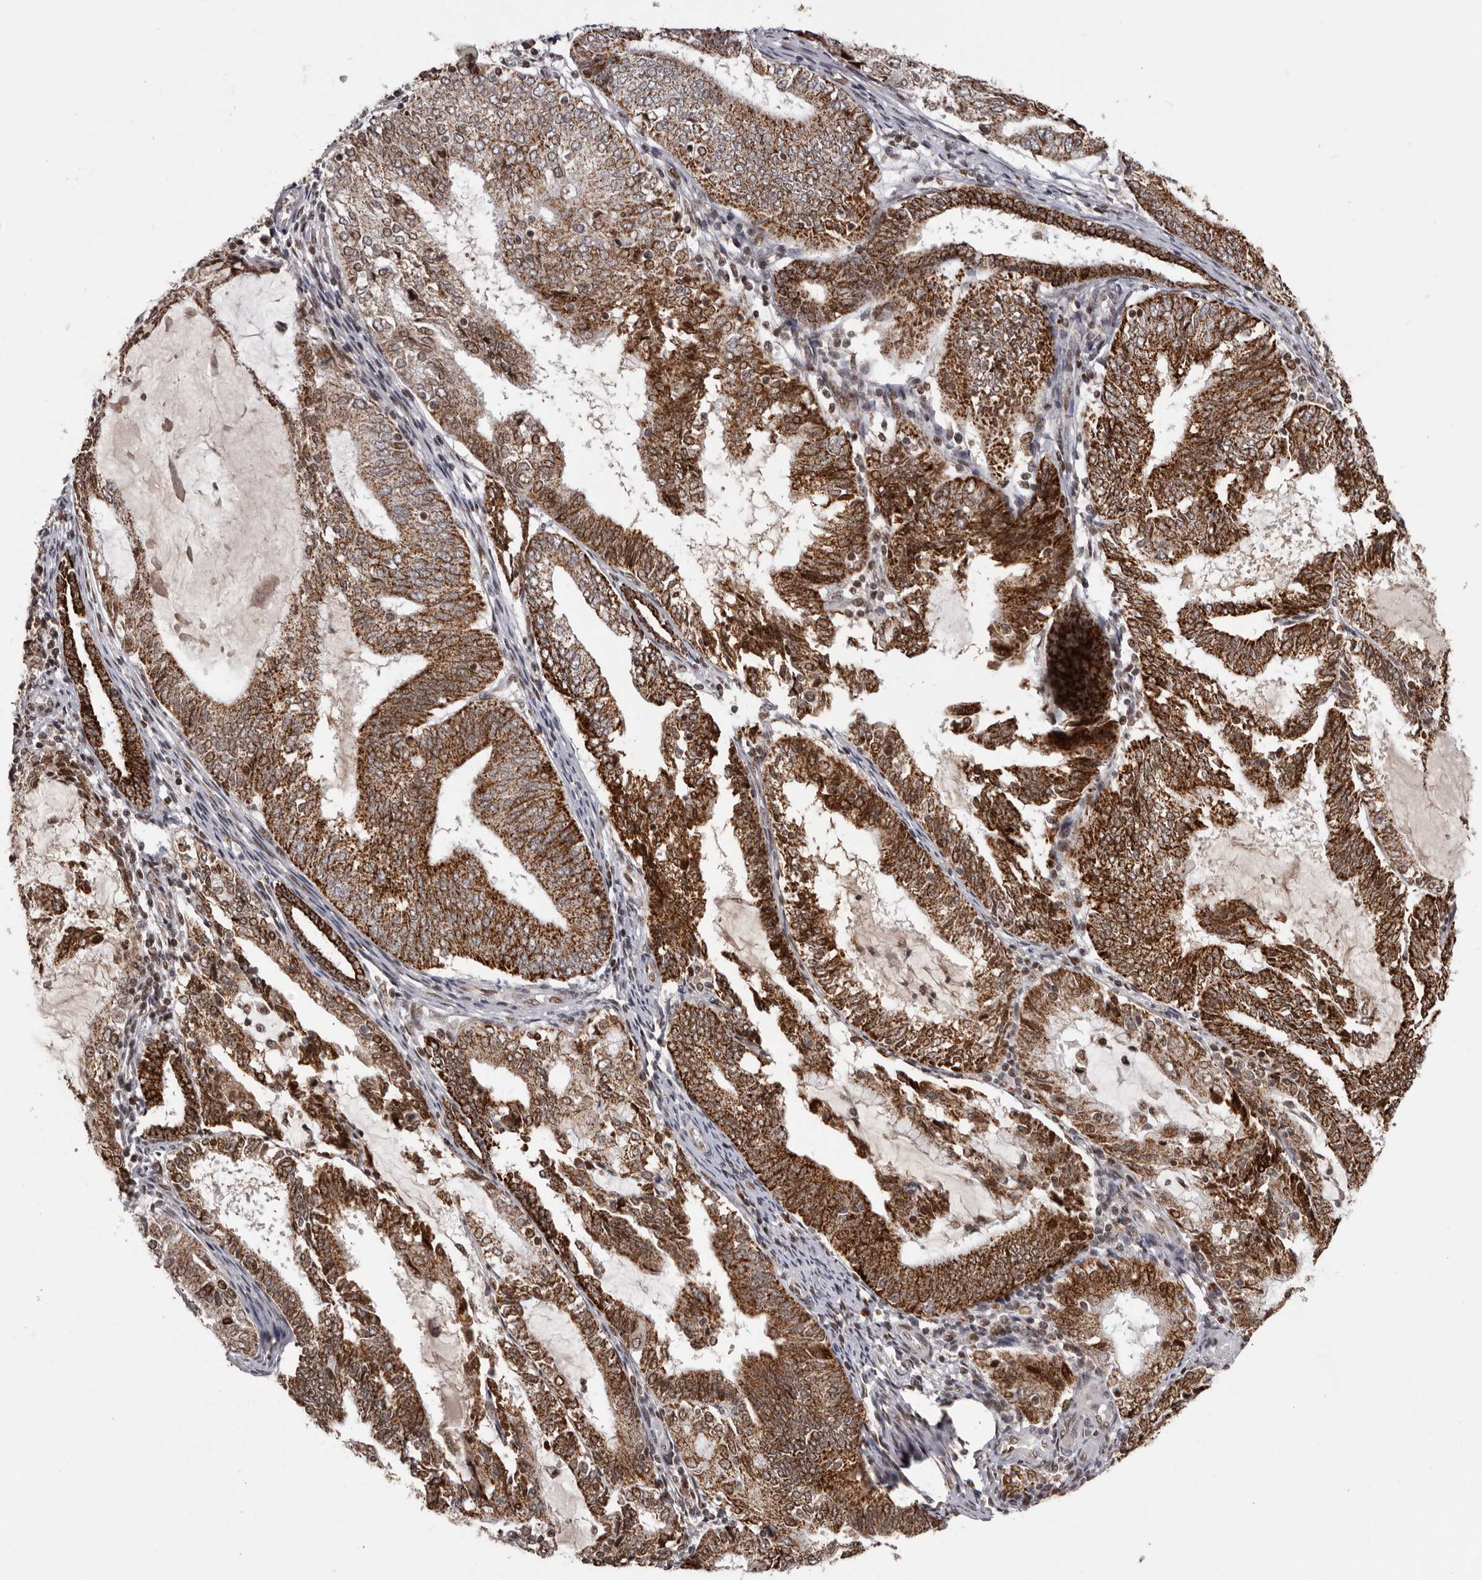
{"staining": {"intensity": "strong", "quantity": ">75%", "location": "cytoplasmic/membranous"}, "tissue": "endometrial cancer", "cell_type": "Tumor cells", "image_type": "cancer", "snomed": [{"axis": "morphology", "description": "Adenocarcinoma, NOS"}, {"axis": "topography", "description": "Endometrium"}], "caption": "Protein positivity by immunohistochemistry (IHC) exhibits strong cytoplasmic/membranous expression in about >75% of tumor cells in endometrial cancer (adenocarcinoma).", "gene": "C17orf99", "patient": {"sex": "female", "age": 81}}